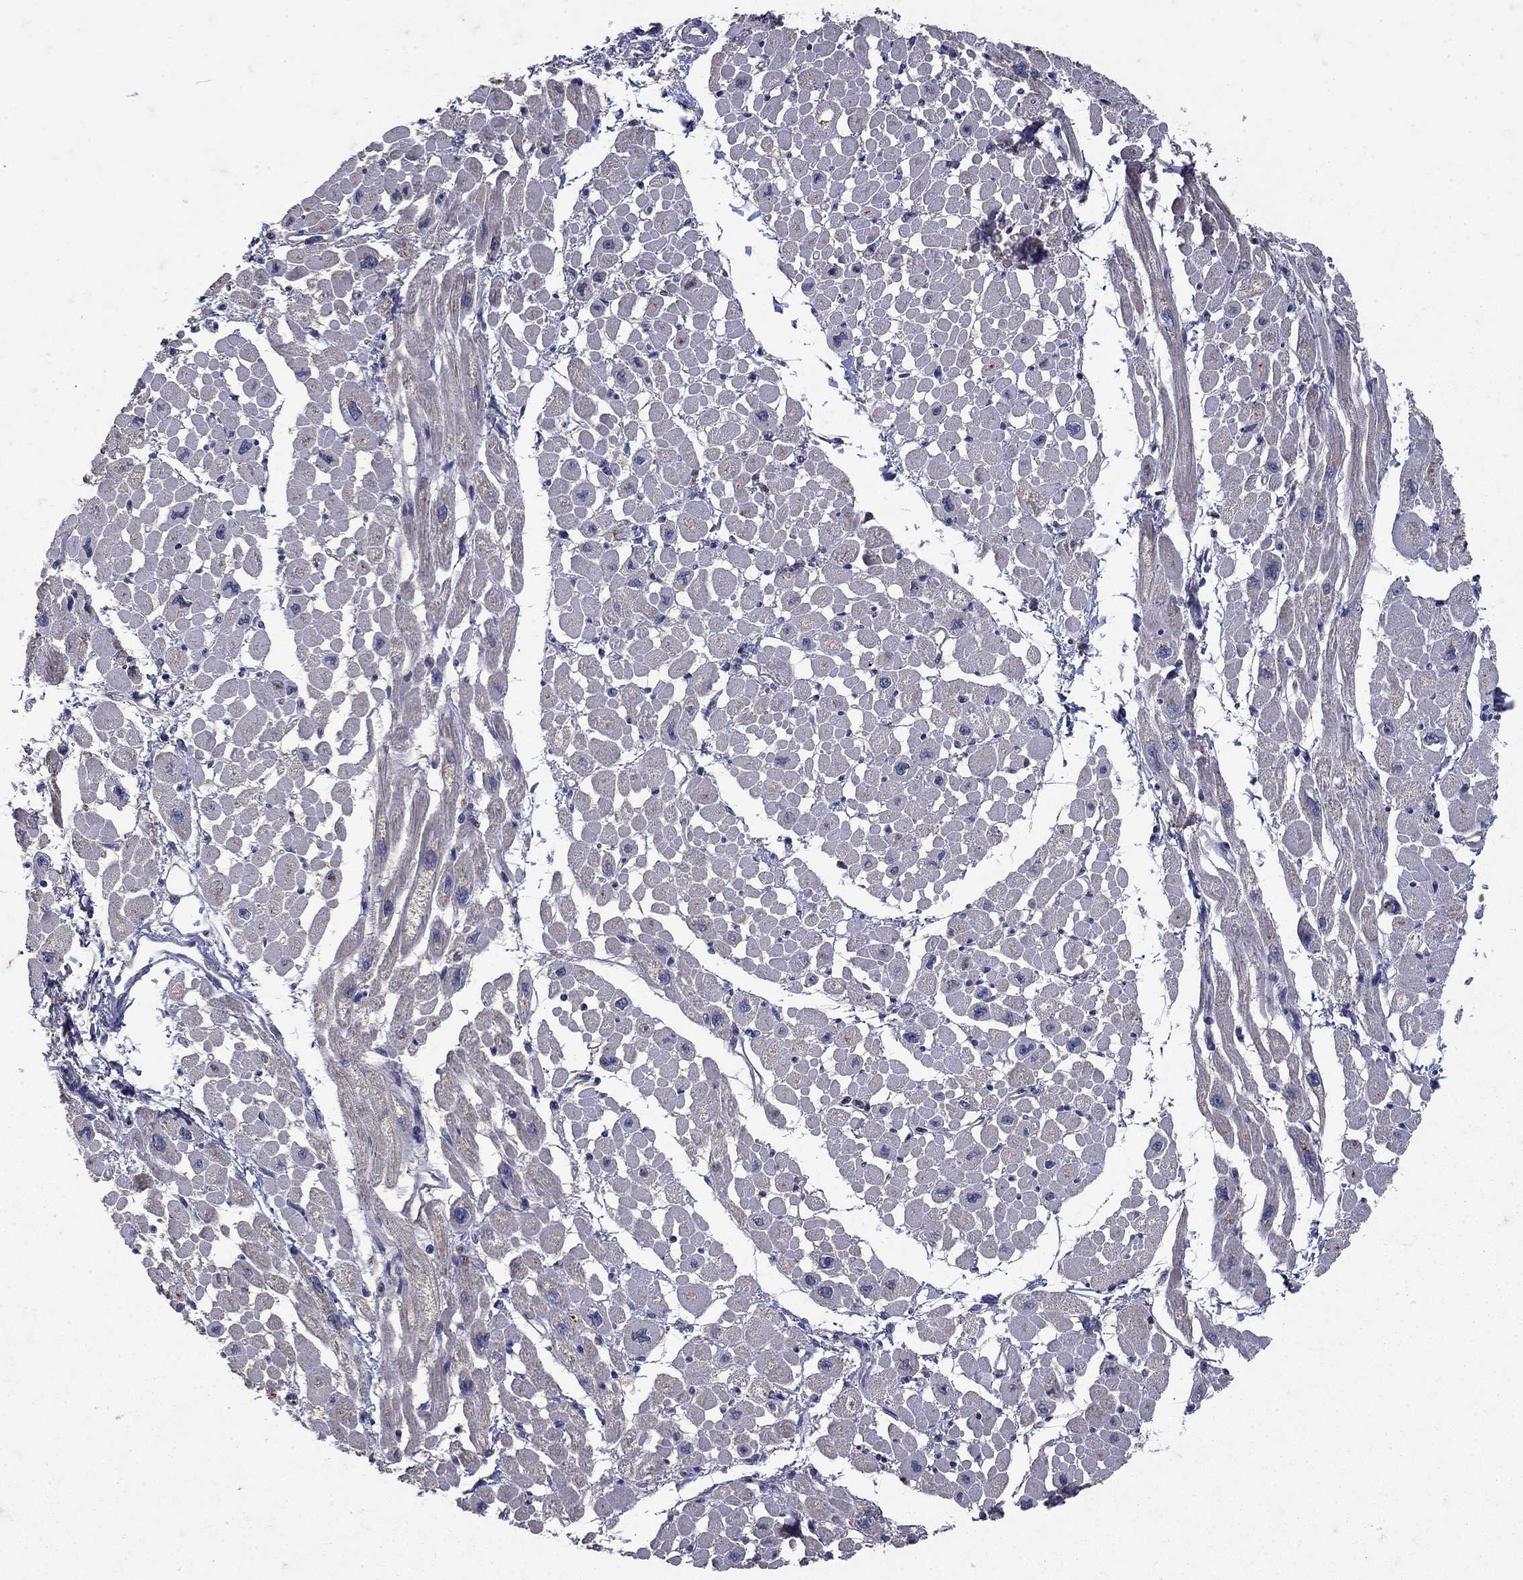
{"staining": {"intensity": "negative", "quantity": "none", "location": "none"}, "tissue": "heart muscle", "cell_type": "Cardiomyocytes", "image_type": "normal", "snomed": [{"axis": "morphology", "description": "Normal tissue, NOS"}, {"axis": "topography", "description": "Heart"}], "caption": "DAB (3,3'-diaminobenzidine) immunohistochemical staining of unremarkable heart muscle exhibits no significant expression in cardiomyocytes.", "gene": "NPC2", "patient": {"sex": "male", "age": 66}}